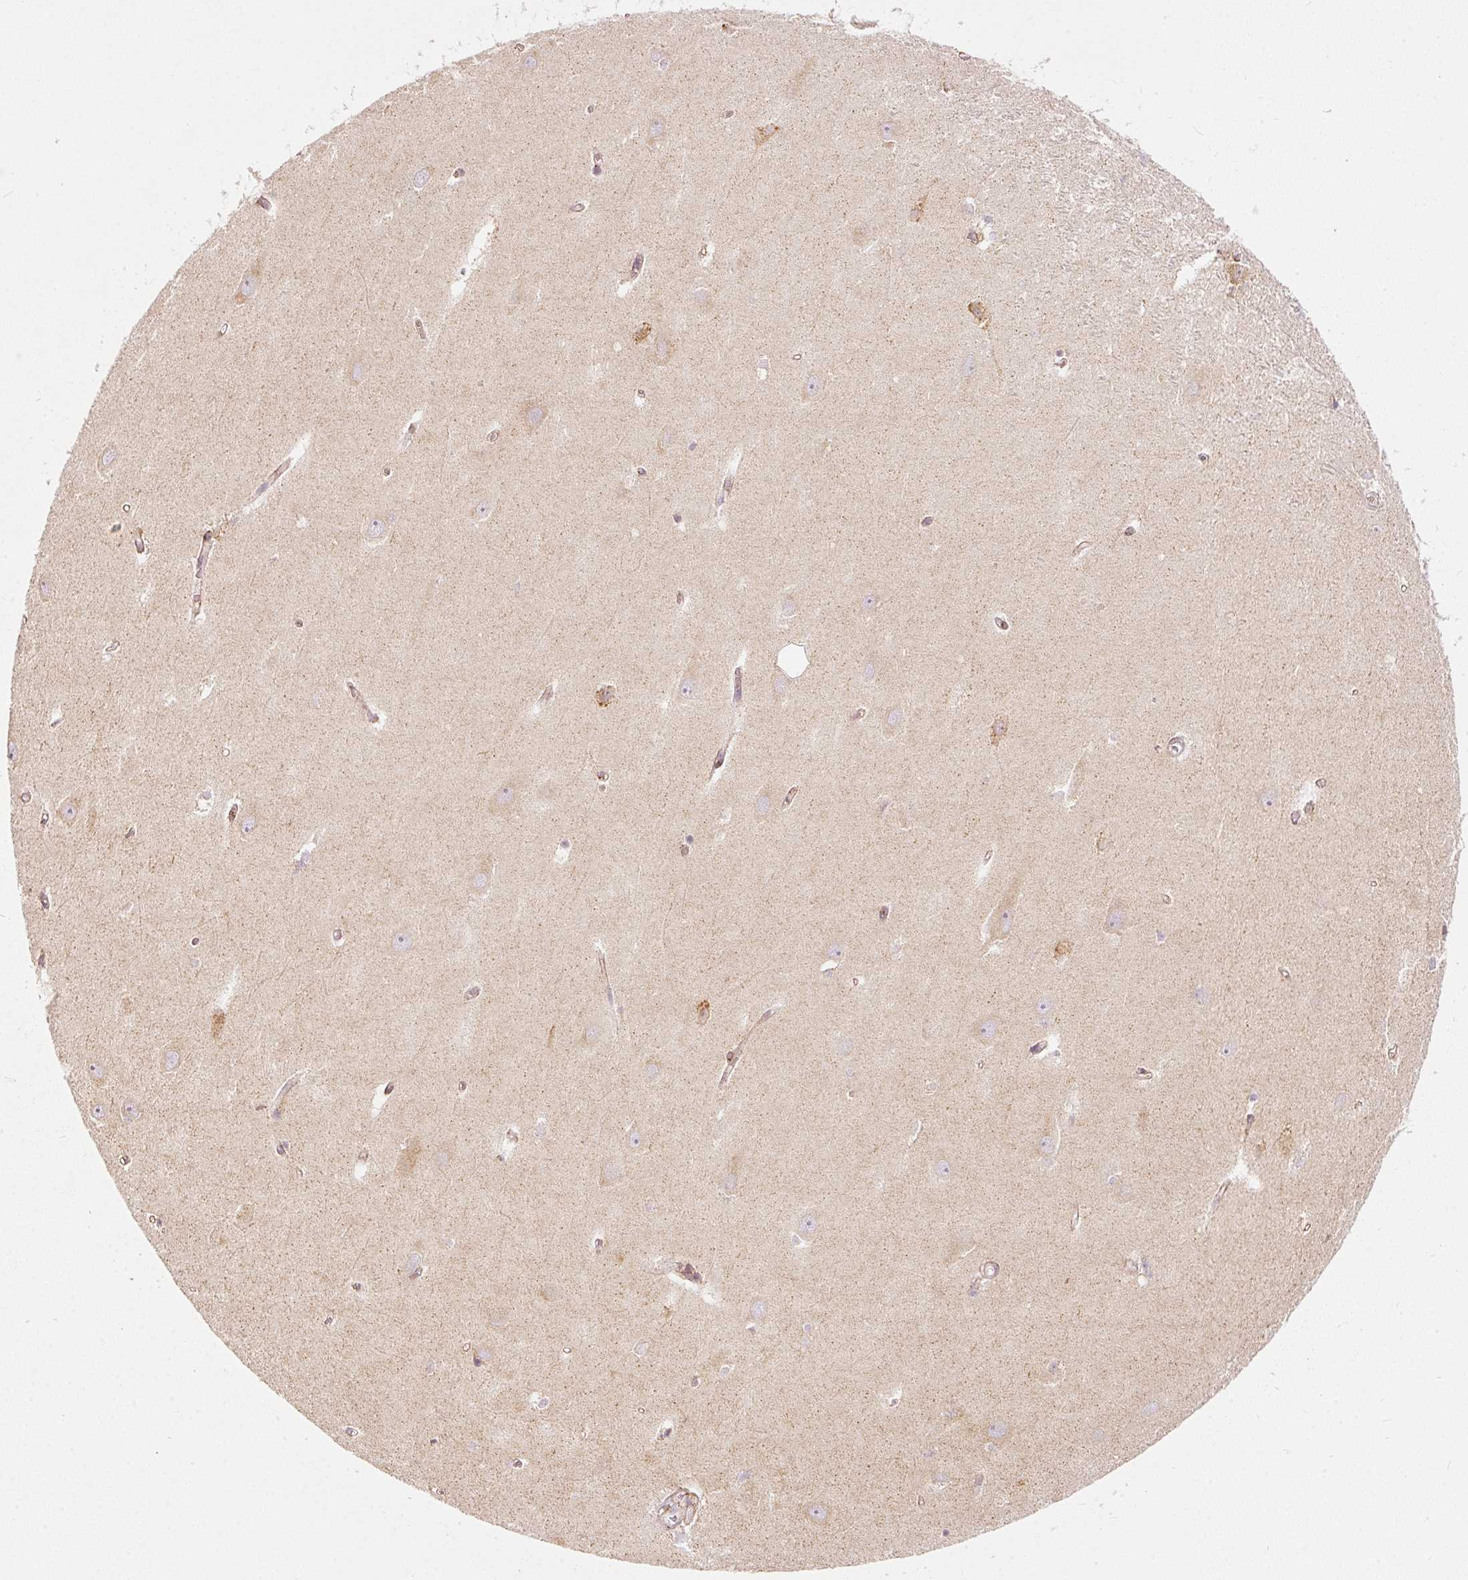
{"staining": {"intensity": "negative", "quantity": "none", "location": "none"}, "tissue": "hippocampus", "cell_type": "Glial cells", "image_type": "normal", "snomed": [{"axis": "morphology", "description": "Normal tissue, NOS"}, {"axis": "topography", "description": "Hippocampus"}], "caption": "High power microscopy histopathology image of an IHC micrograph of normal hippocampus, revealing no significant staining in glial cells.", "gene": "SNAPC5", "patient": {"sex": "female", "age": 64}}